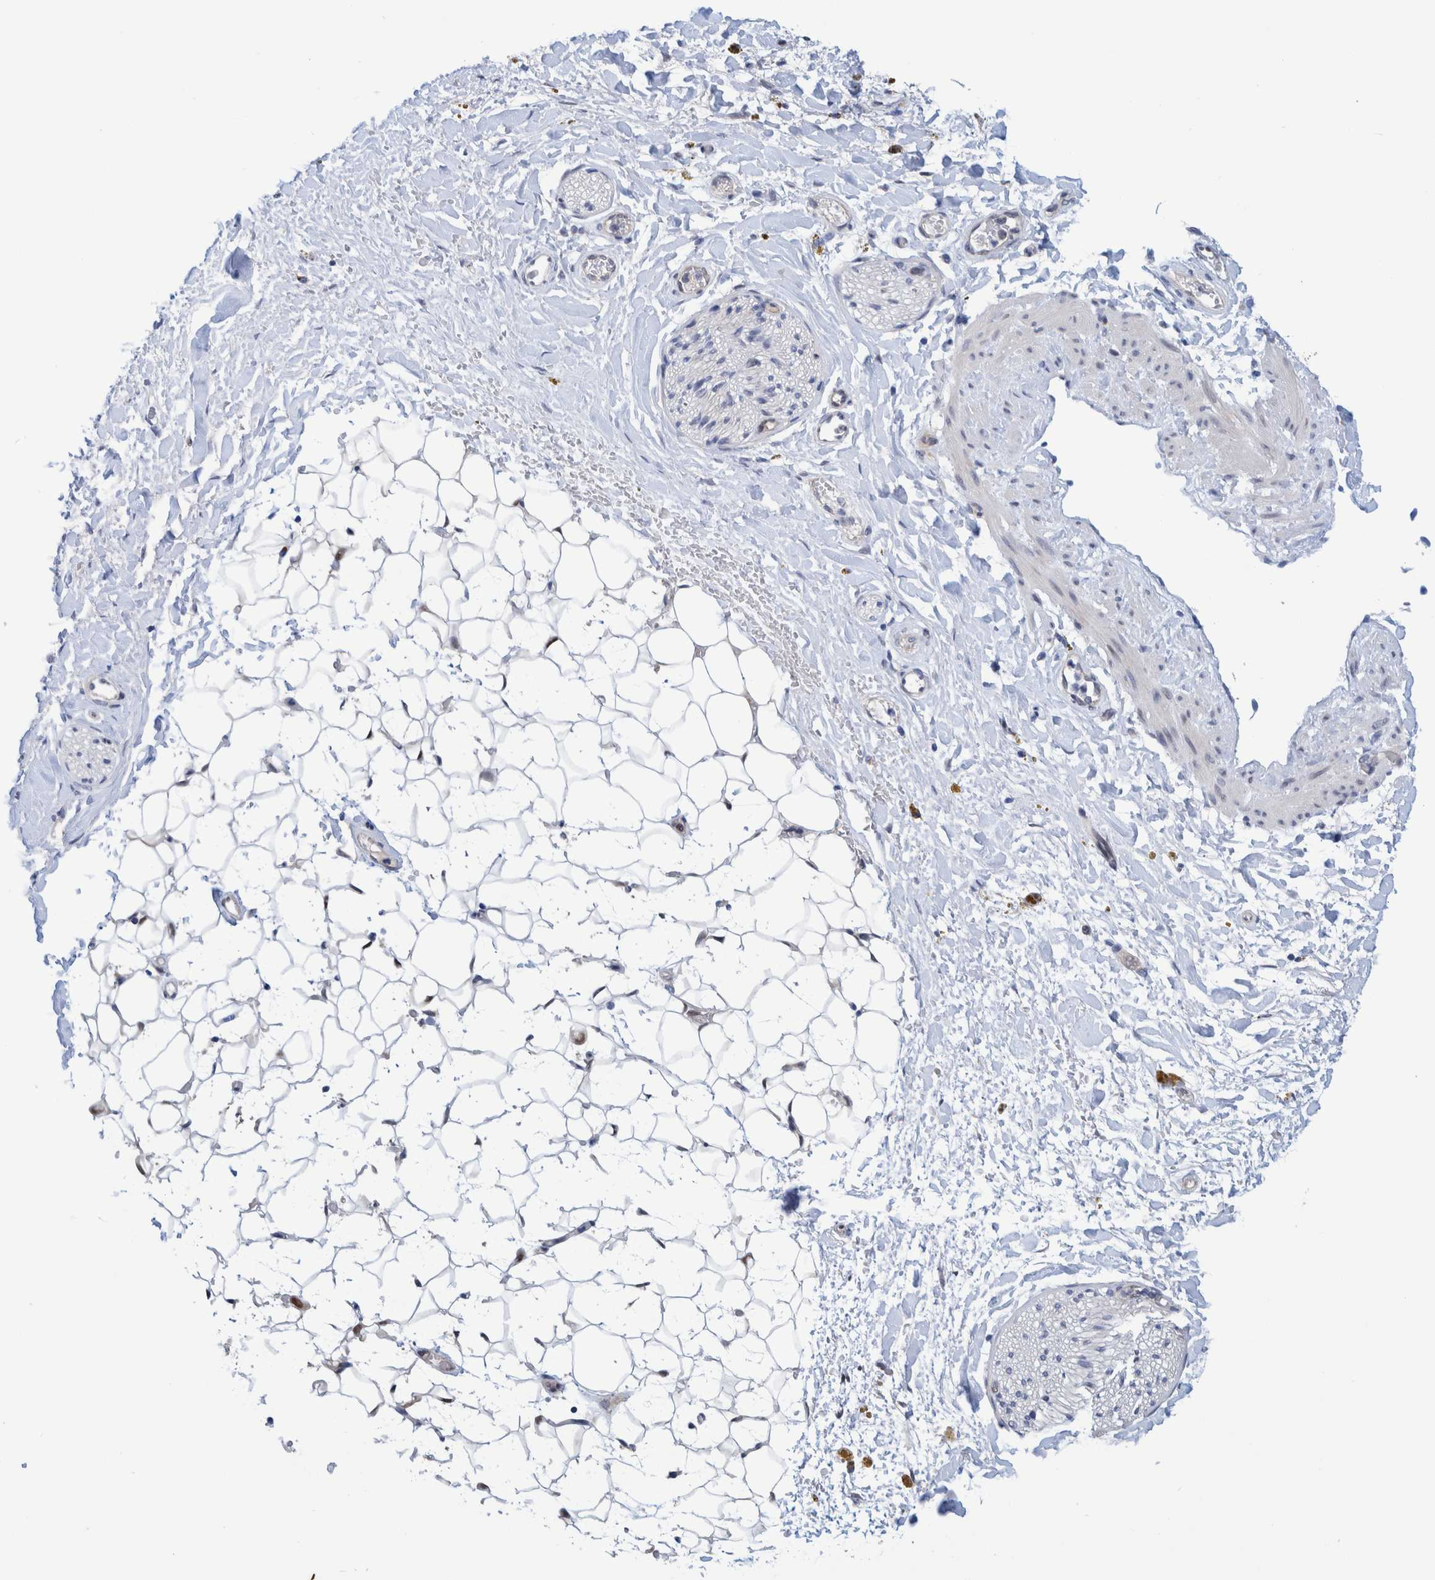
{"staining": {"intensity": "weak", "quantity": "<25%", "location": "cytoplasmic/membranous"}, "tissue": "adipose tissue", "cell_type": "Adipocytes", "image_type": "normal", "snomed": [{"axis": "morphology", "description": "Normal tissue, NOS"}, {"axis": "topography", "description": "Kidney"}, {"axis": "topography", "description": "Peripheral nerve tissue"}], "caption": "Immunohistochemical staining of unremarkable adipose tissue demonstrates no significant staining in adipocytes. (DAB IHC with hematoxylin counter stain).", "gene": "PFAS", "patient": {"sex": "male", "age": 7}}